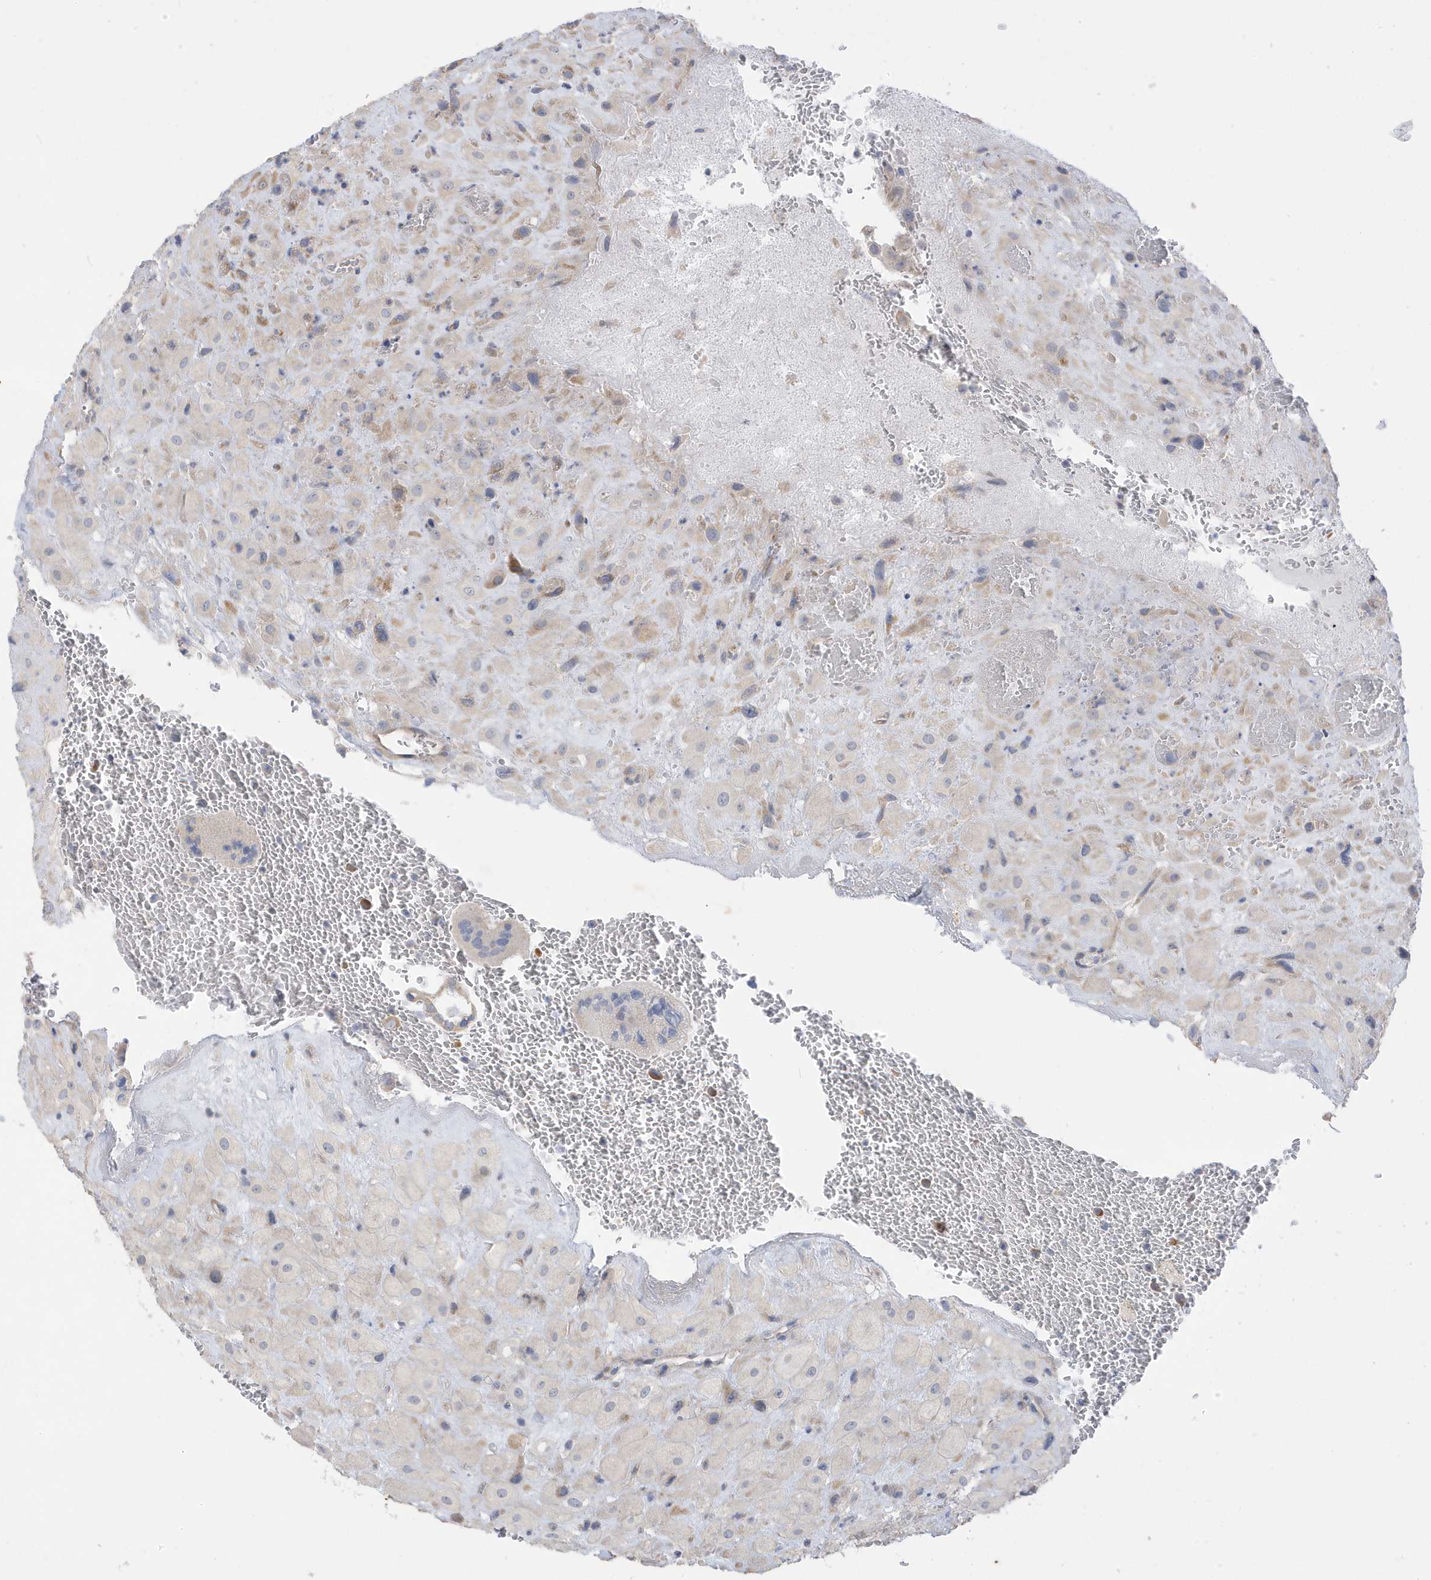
{"staining": {"intensity": "weak", "quantity": "25%-75%", "location": "cytoplasmic/membranous"}, "tissue": "placenta", "cell_type": "Decidual cells", "image_type": "normal", "snomed": [{"axis": "morphology", "description": "Normal tissue, NOS"}, {"axis": "topography", "description": "Placenta"}], "caption": "Brown immunohistochemical staining in unremarkable human placenta exhibits weak cytoplasmic/membranous staining in approximately 25%-75% of decidual cells. The staining was performed using DAB to visualize the protein expression in brown, while the nuclei were stained in blue with hematoxylin (Magnification: 20x).", "gene": "ATP13A5", "patient": {"sex": "female", "age": 35}}